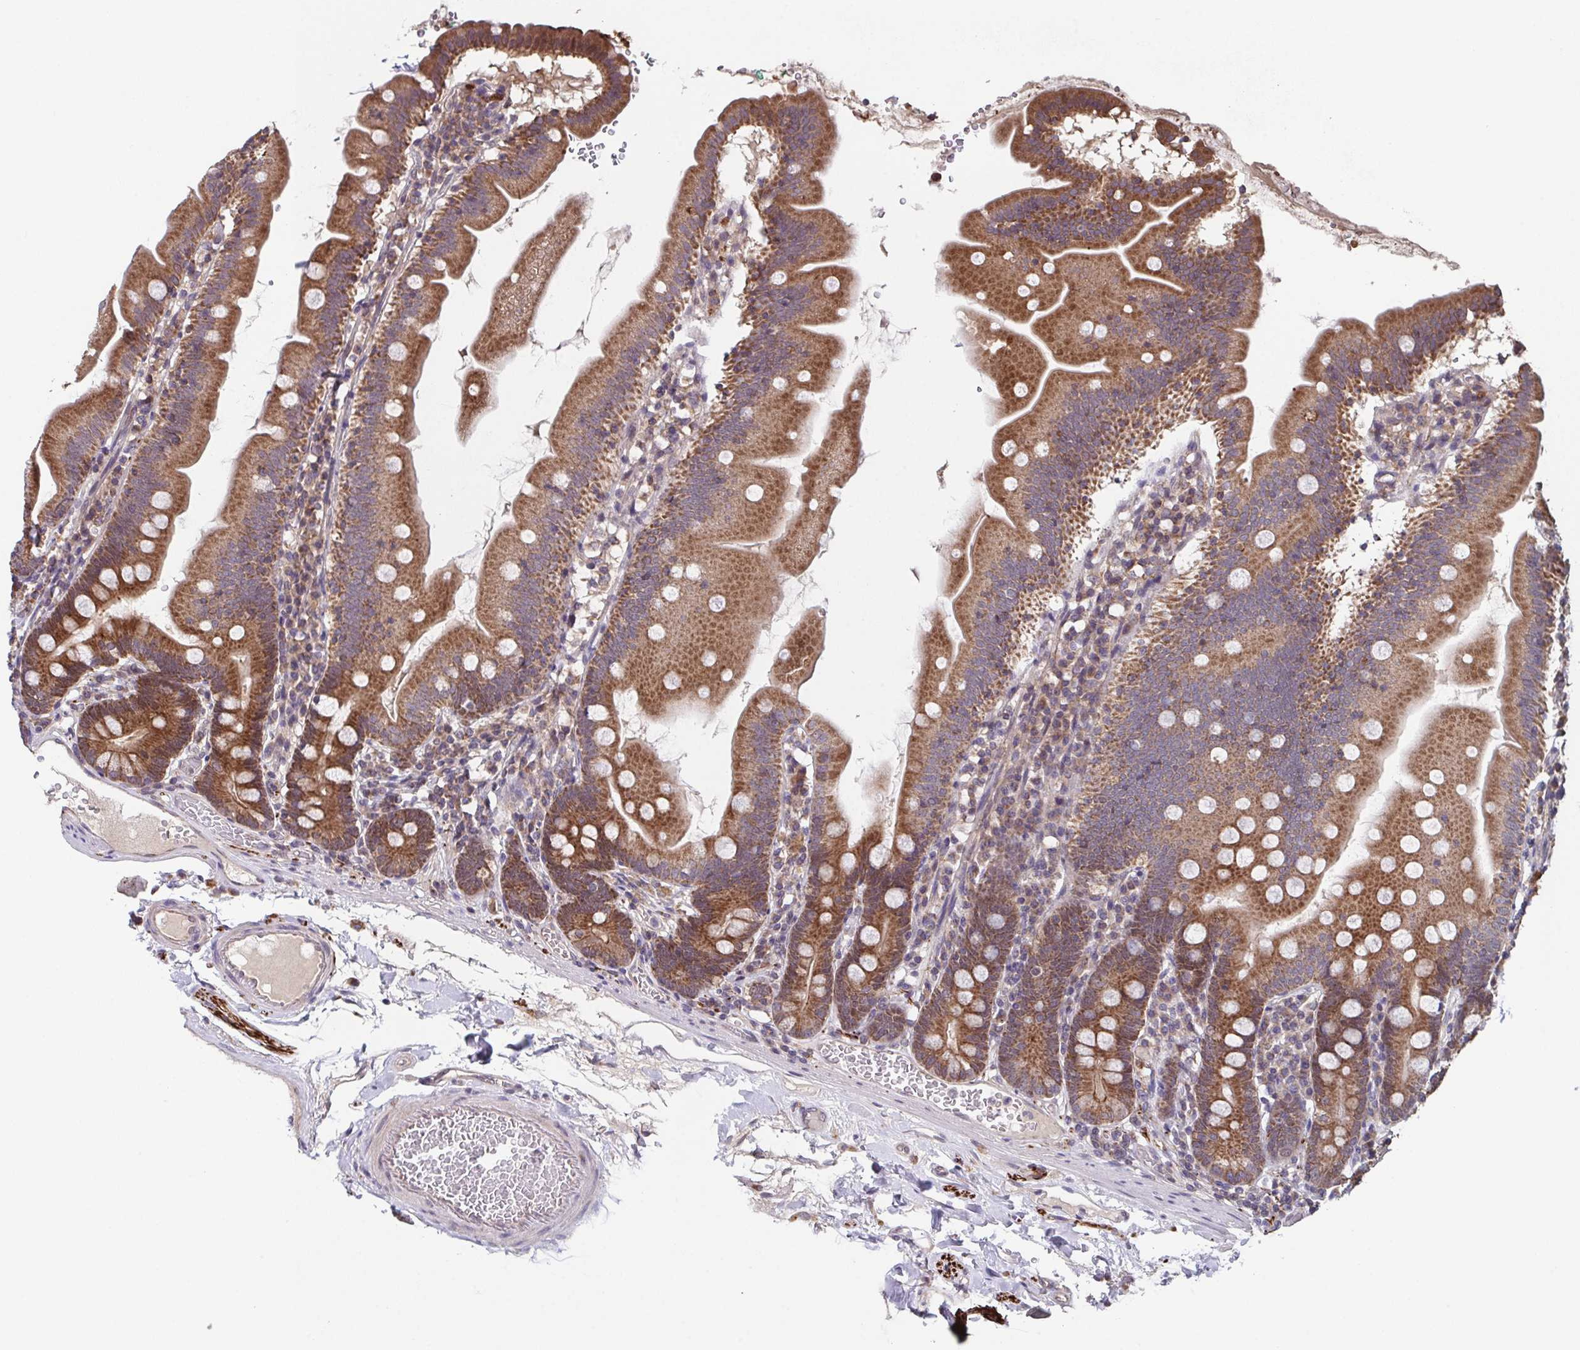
{"staining": {"intensity": "strong", "quantity": ">75%", "location": "cytoplasmic/membranous"}, "tissue": "duodenum", "cell_type": "Glandular cells", "image_type": "normal", "snomed": [{"axis": "morphology", "description": "Normal tissue, NOS"}, {"axis": "topography", "description": "Duodenum"}], "caption": "About >75% of glandular cells in normal duodenum exhibit strong cytoplasmic/membranous protein positivity as visualized by brown immunohistochemical staining.", "gene": "TTC19", "patient": {"sex": "female", "age": 67}}